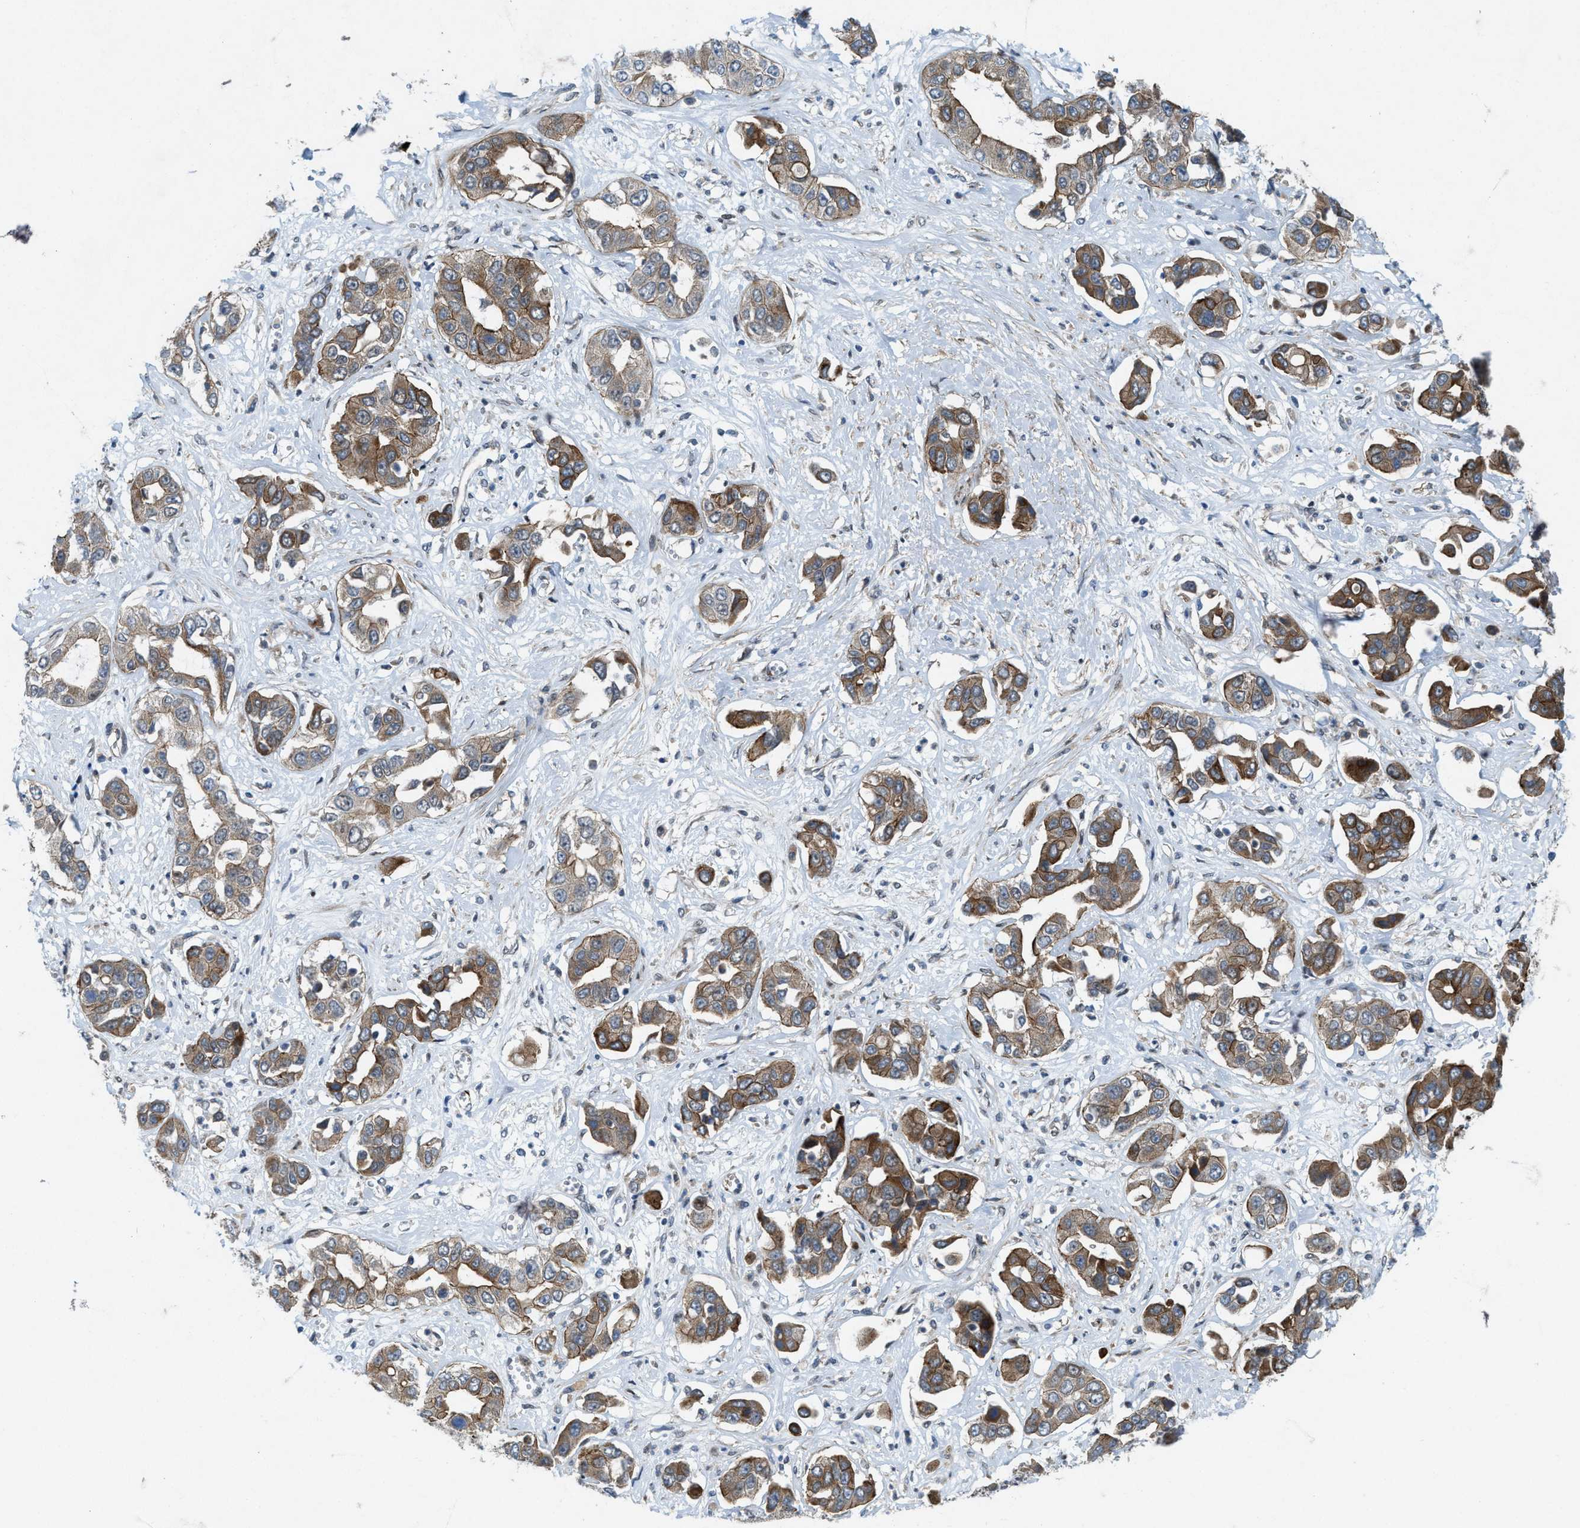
{"staining": {"intensity": "moderate", "quantity": ">75%", "location": "cytoplasmic/membranous"}, "tissue": "liver cancer", "cell_type": "Tumor cells", "image_type": "cancer", "snomed": [{"axis": "morphology", "description": "Cholangiocarcinoma"}, {"axis": "topography", "description": "Liver"}], "caption": "A medium amount of moderate cytoplasmic/membranous staining is present in about >75% of tumor cells in cholangiocarcinoma (liver) tissue. (DAB (3,3'-diaminobenzidine) IHC, brown staining for protein, blue staining for nuclei).", "gene": "URGCP", "patient": {"sex": "female", "age": 52}}